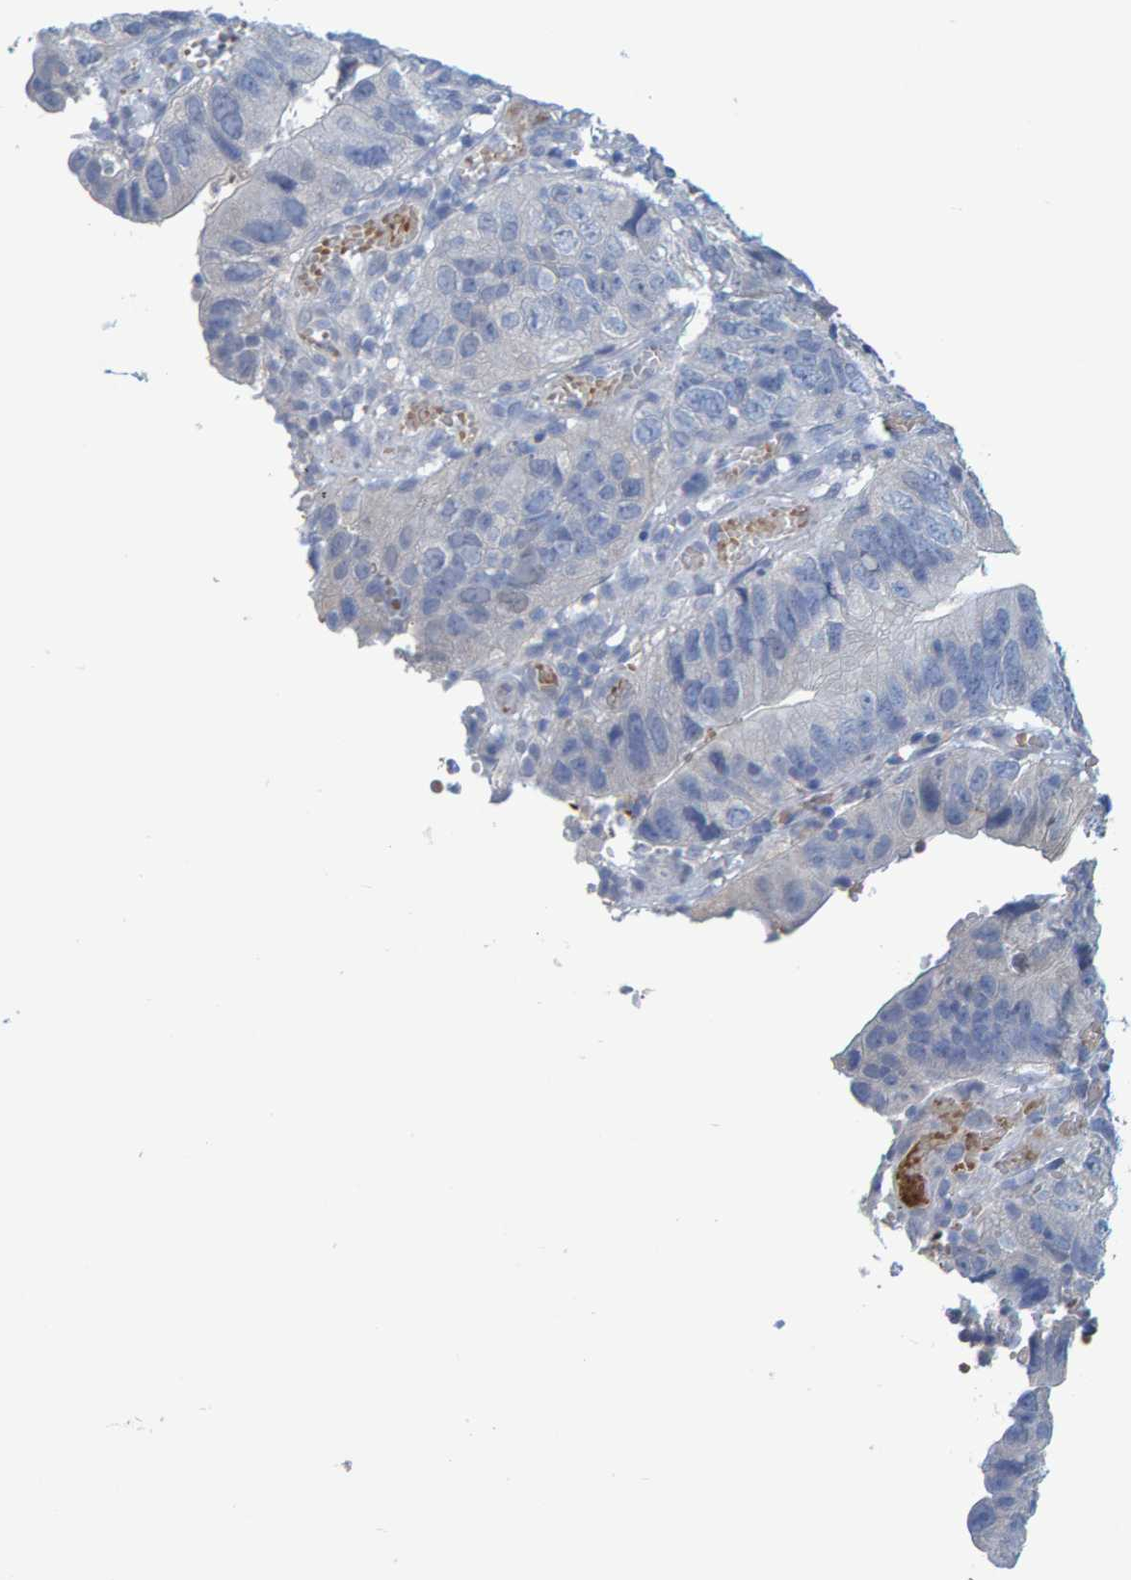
{"staining": {"intensity": "negative", "quantity": "none", "location": "none"}, "tissue": "stomach cancer", "cell_type": "Tumor cells", "image_type": "cancer", "snomed": [{"axis": "morphology", "description": "Adenocarcinoma, NOS"}, {"axis": "topography", "description": "Stomach"}], "caption": "Adenocarcinoma (stomach) stained for a protein using immunohistochemistry demonstrates no expression tumor cells.", "gene": "ALAD", "patient": {"sex": "male", "age": 59}}